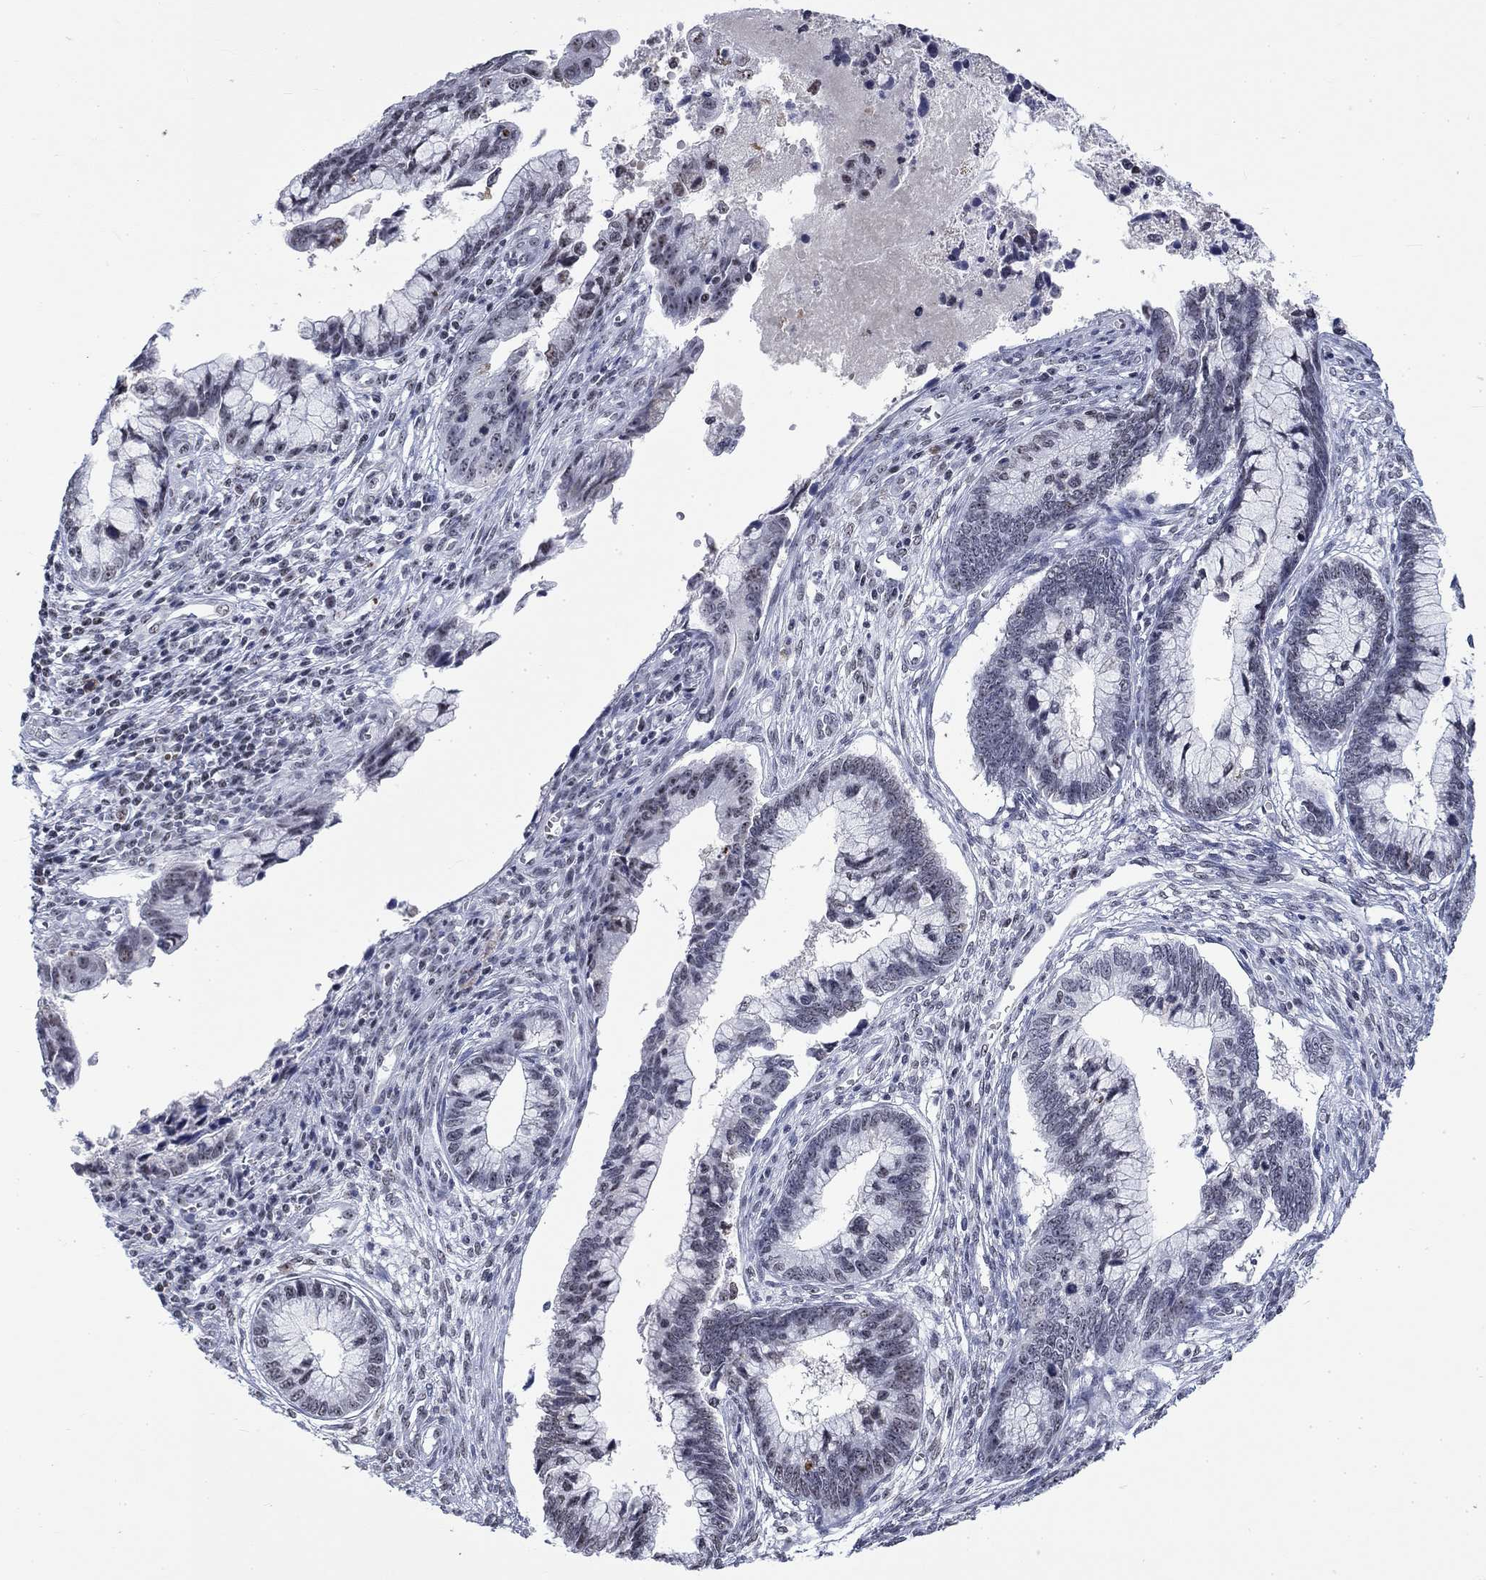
{"staining": {"intensity": "negative", "quantity": "none", "location": "none"}, "tissue": "cervical cancer", "cell_type": "Tumor cells", "image_type": "cancer", "snomed": [{"axis": "morphology", "description": "Adenocarcinoma, NOS"}, {"axis": "topography", "description": "Cervix"}], "caption": "A high-resolution image shows immunohistochemistry staining of cervical cancer (adenocarcinoma), which displays no significant positivity in tumor cells. (DAB (3,3'-diaminobenzidine) immunohistochemistry visualized using brightfield microscopy, high magnification).", "gene": "CSRNP3", "patient": {"sex": "female", "age": 44}}